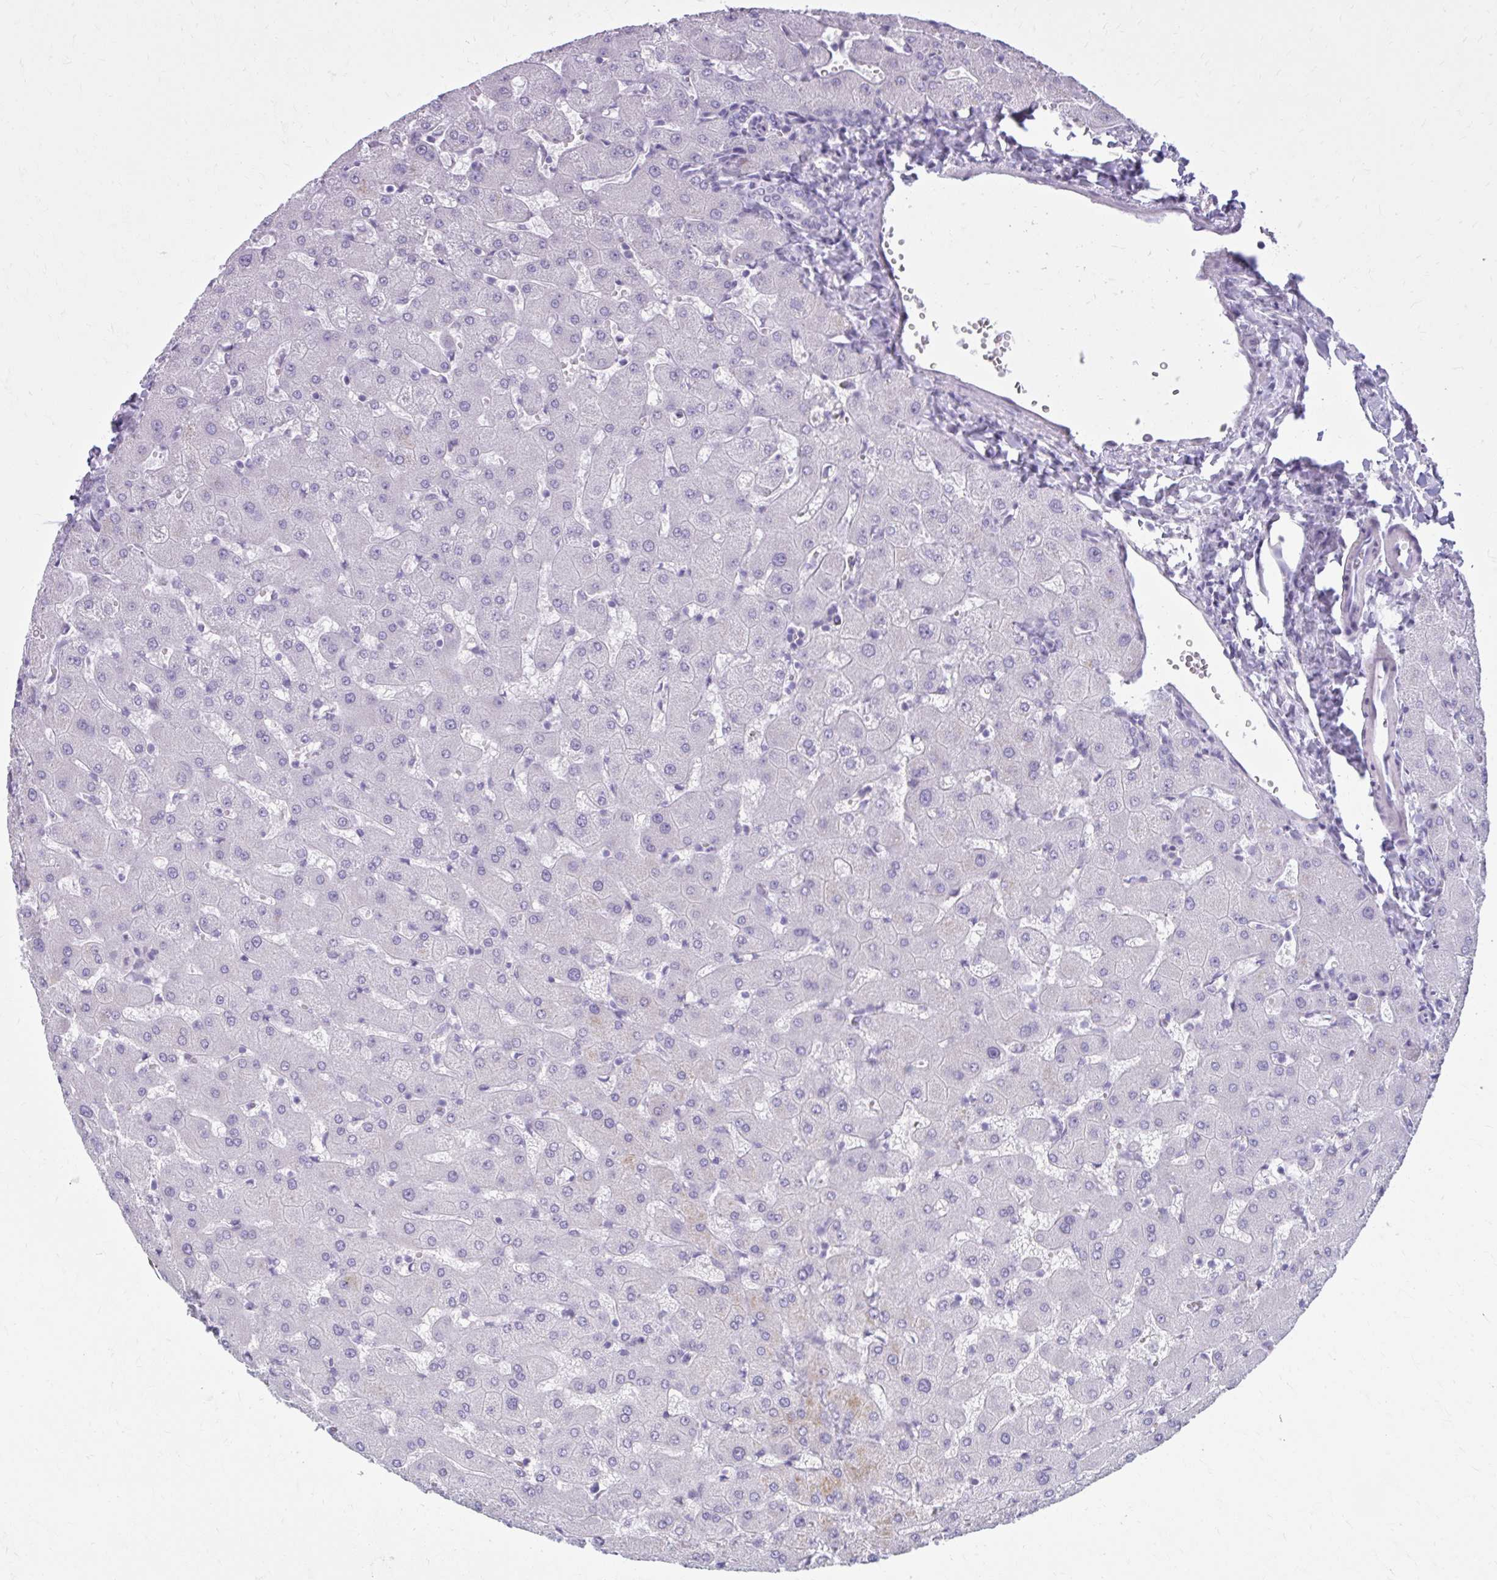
{"staining": {"intensity": "negative", "quantity": "none", "location": "none"}, "tissue": "liver", "cell_type": "Cholangiocytes", "image_type": "normal", "snomed": [{"axis": "morphology", "description": "Normal tissue, NOS"}, {"axis": "topography", "description": "Liver"}], "caption": "Immunohistochemical staining of benign human liver shows no significant staining in cholangiocytes. (Stains: DAB IHC with hematoxylin counter stain, Microscopy: brightfield microscopy at high magnification).", "gene": "OR4B1", "patient": {"sex": "female", "age": 63}}